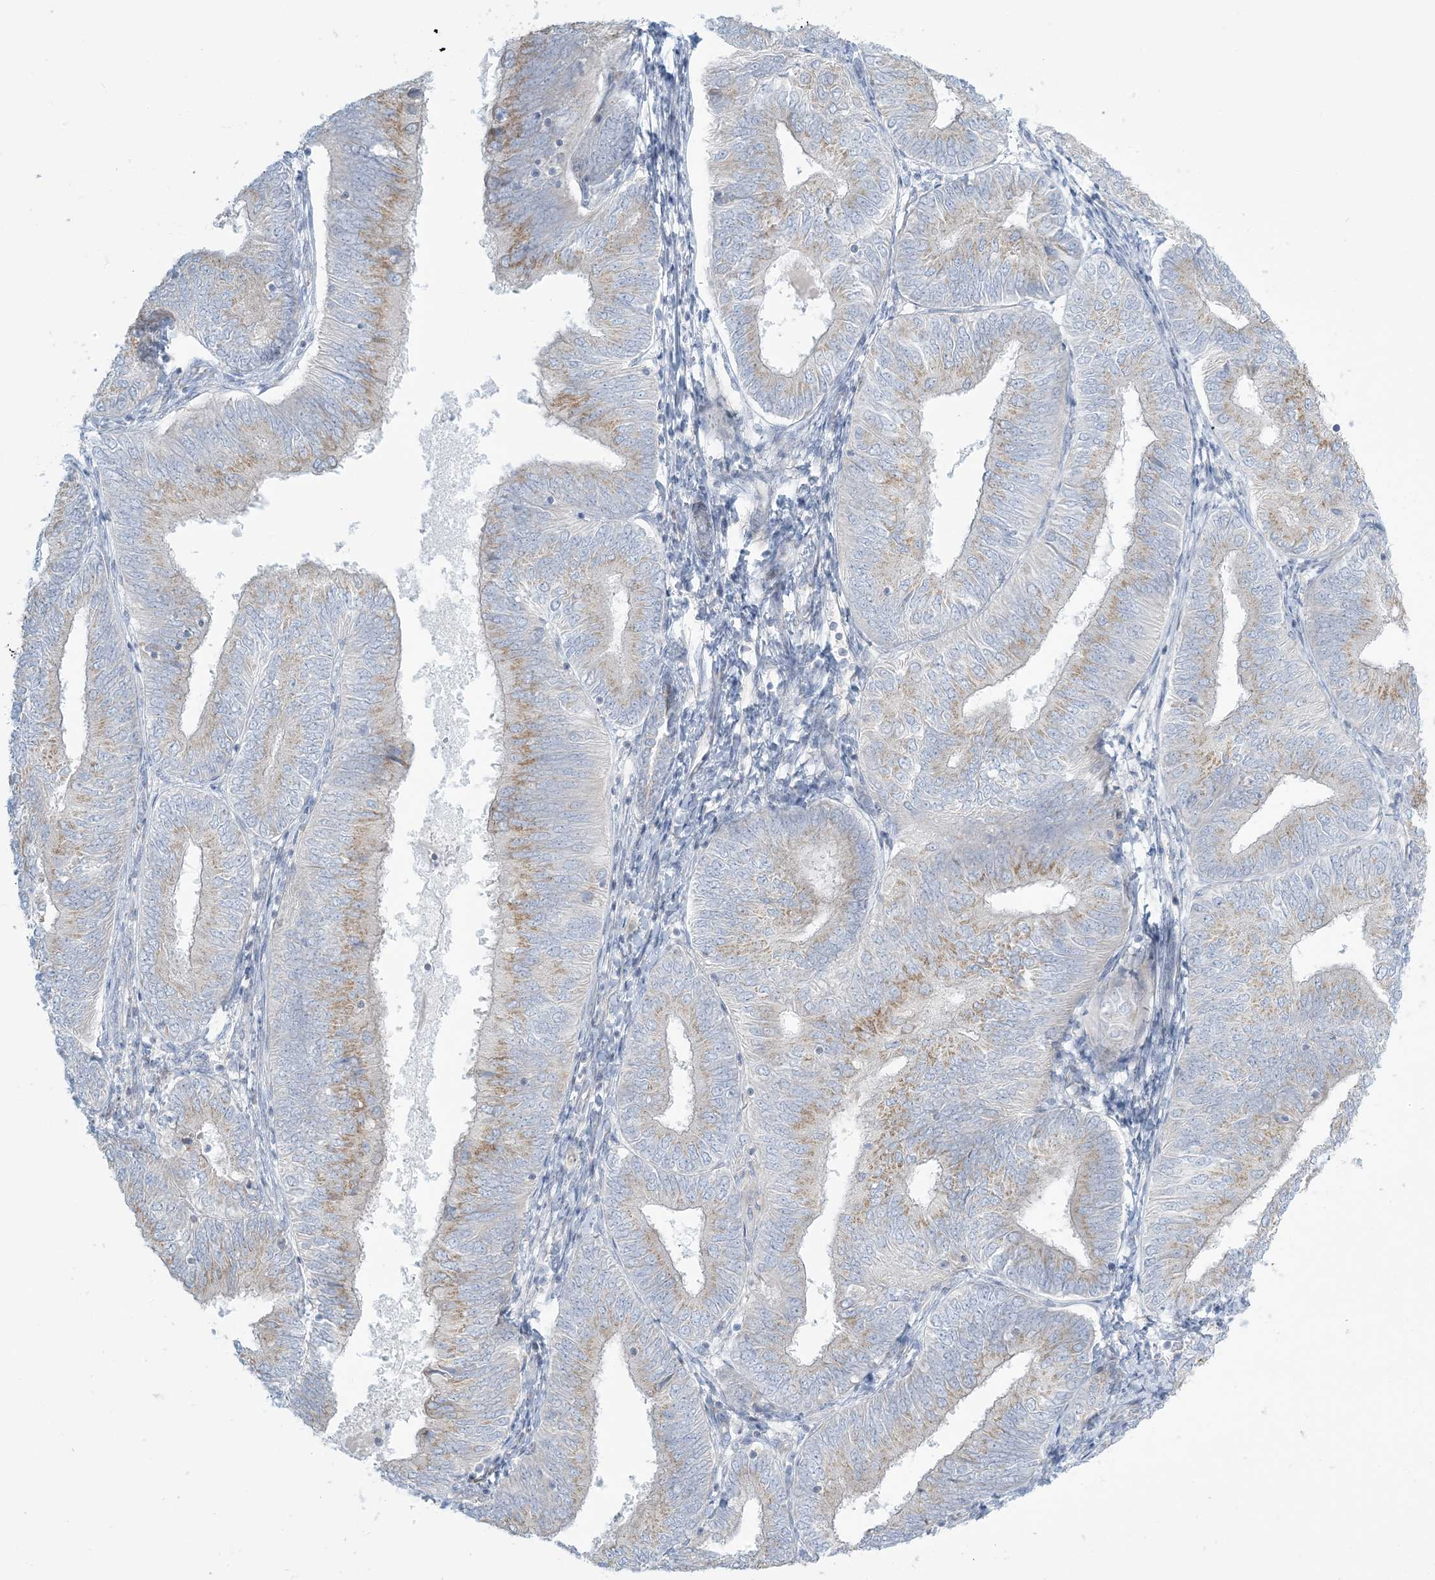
{"staining": {"intensity": "moderate", "quantity": "25%-75%", "location": "cytoplasmic/membranous"}, "tissue": "endometrial cancer", "cell_type": "Tumor cells", "image_type": "cancer", "snomed": [{"axis": "morphology", "description": "Adenocarcinoma, NOS"}, {"axis": "topography", "description": "Endometrium"}], "caption": "Moderate cytoplasmic/membranous expression for a protein is present in about 25%-75% of tumor cells of adenocarcinoma (endometrial) using immunohistochemistry (IHC).", "gene": "AFTPH", "patient": {"sex": "female", "age": 58}}